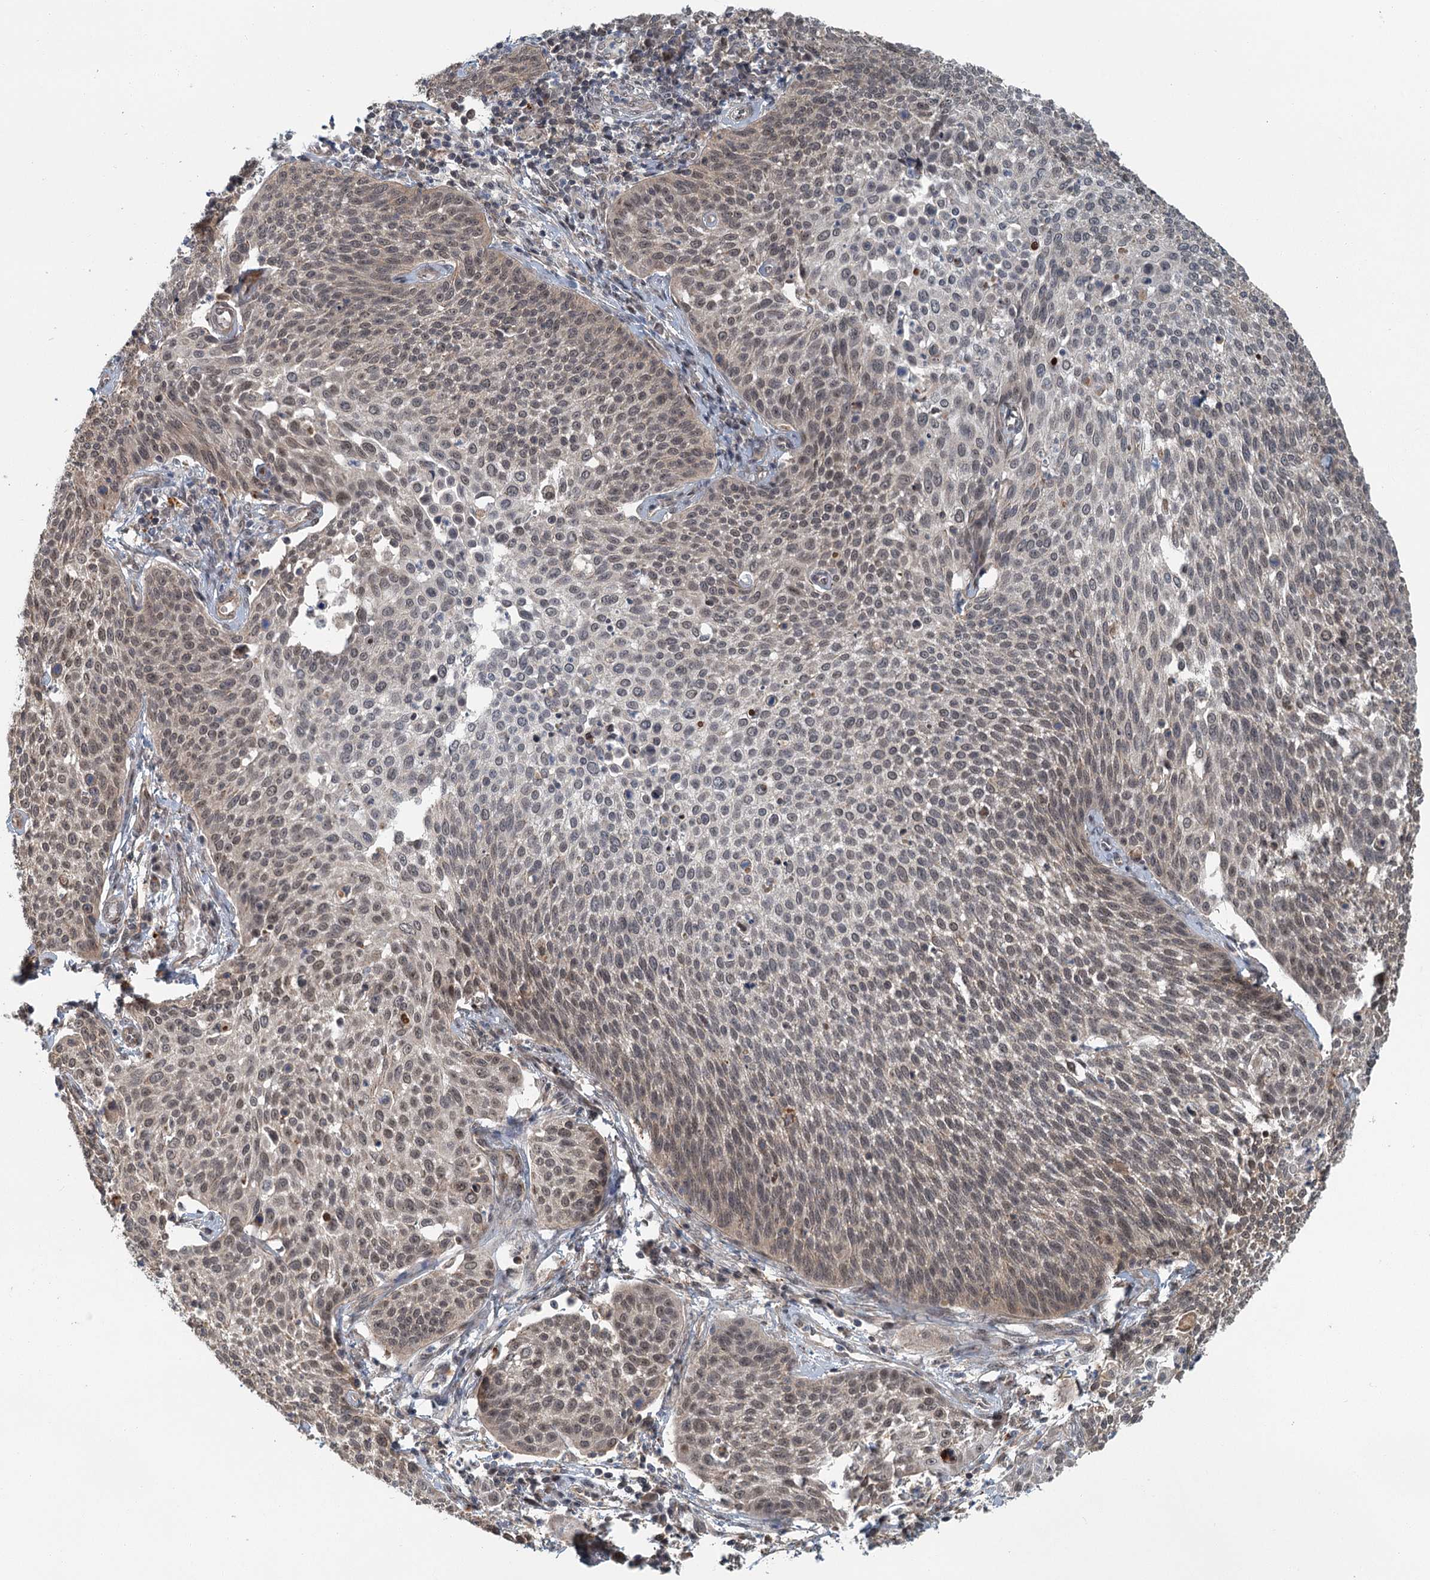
{"staining": {"intensity": "moderate", "quantity": ">75%", "location": "nuclear"}, "tissue": "cervical cancer", "cell_type": "Tumor cells", "image_type": "cancer", "snomed": [{"axis": "morphology", "description": "Squamous cell carcinoma, NOS"}, {"axis": "topography", "description": "Cervix"}], "caption": "Immunohistochemistry of squamous cell carcinoma (cervical) displays medium levels of moderate nuclear expression in approximately >75% of tumor cells.", "gene": "TAS2R42", "patient": {"sex": "female", "age": 34}}